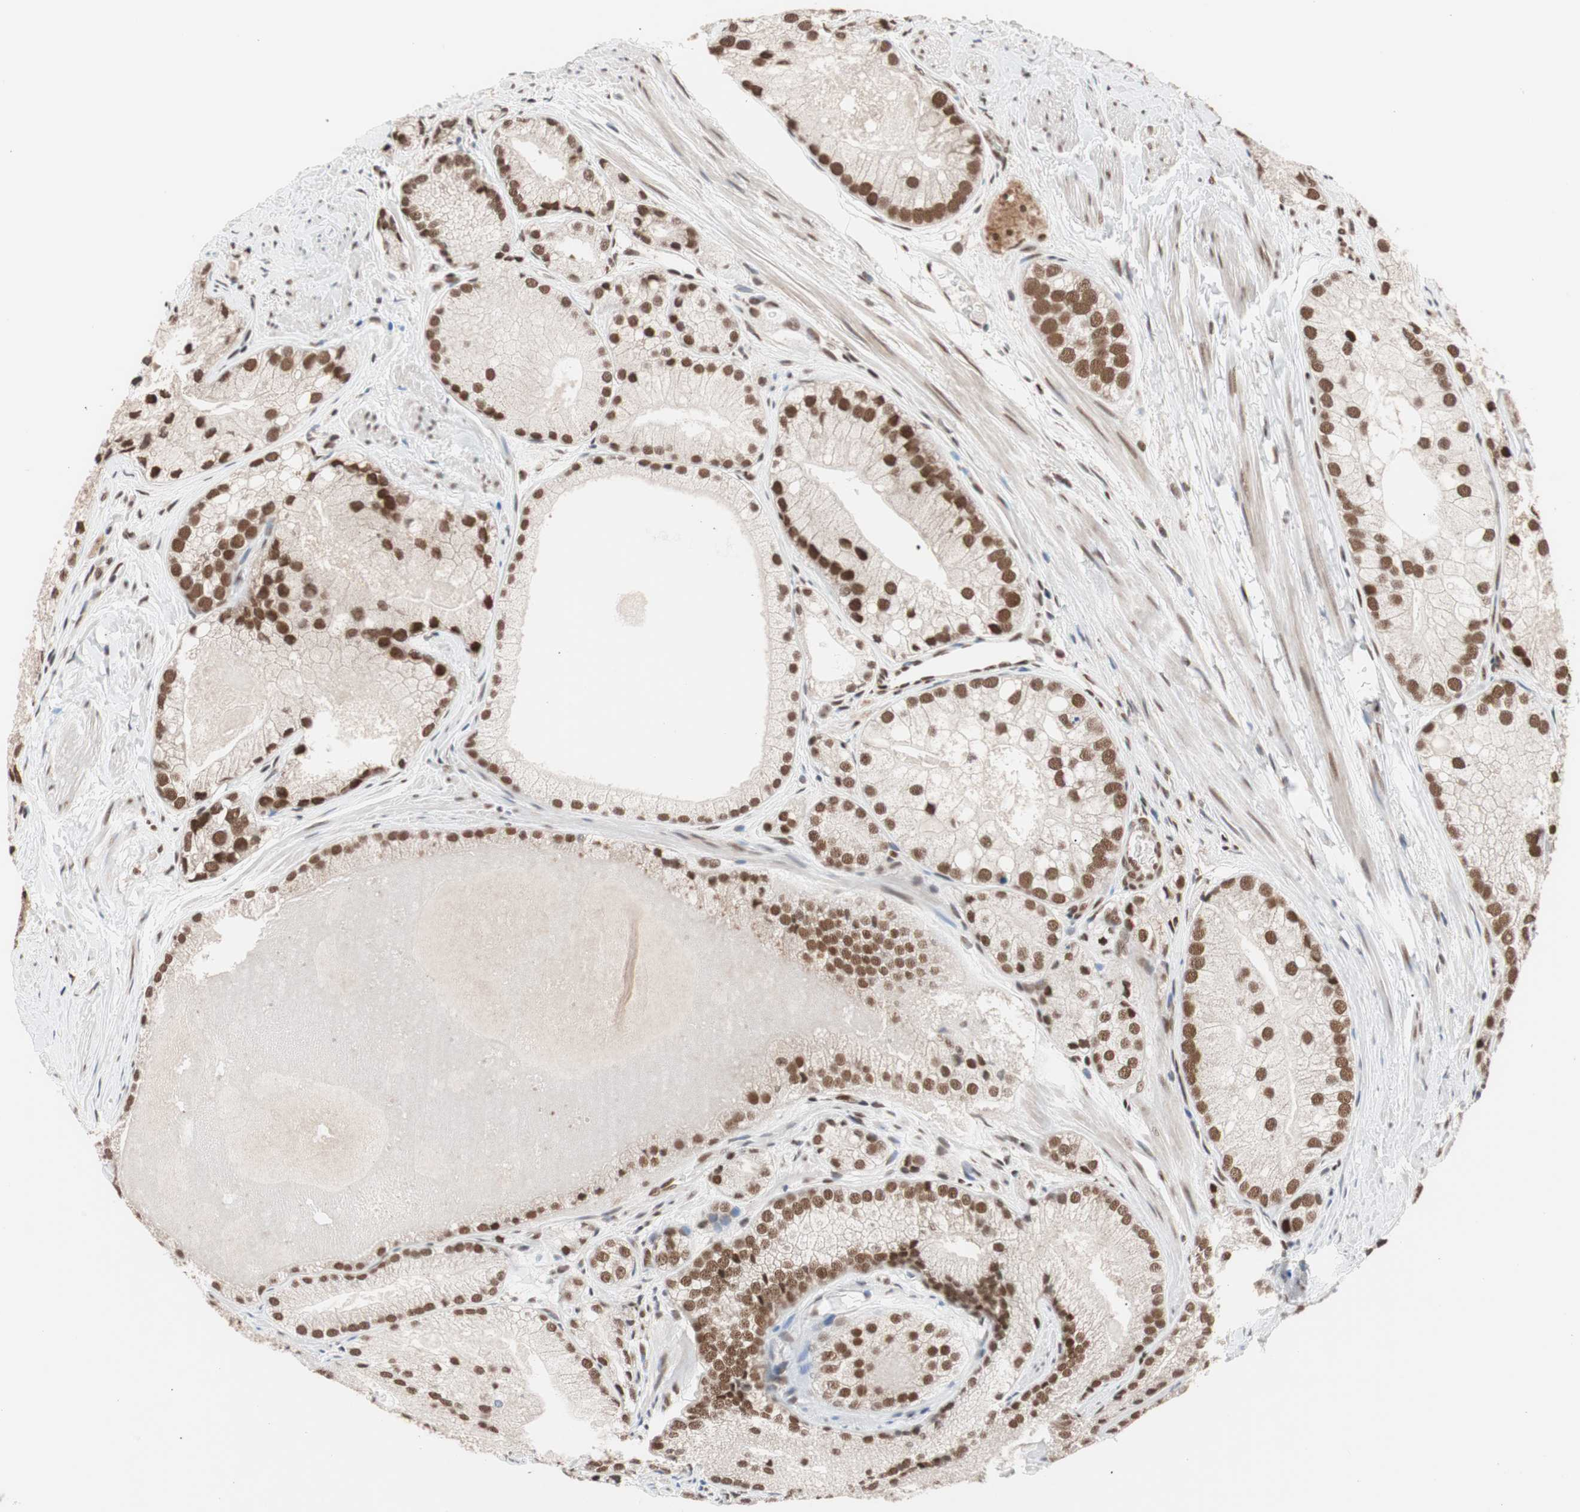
{"staining": {"intensity": "moderate", "quantity": ">75%", "location": "nuclear"}, "tissue": "prostate cancer", "cell_type": "Tumor cells", "image_type": "cancer", "snomed": [{"axis": "morphology", "description": "Adenocarcinoma, Low grade"}, {"axis": "topography", "description": "Prostate"}], "caption": "An image showing moderate nuclear staining in approximately >75% of tumor cells in prostate adenocarcinoma (low-grade), as visualized by brown immunohistochemical staining.", "gene": "CHAMP1", "patient": {"sex": "male", "age": 69}}